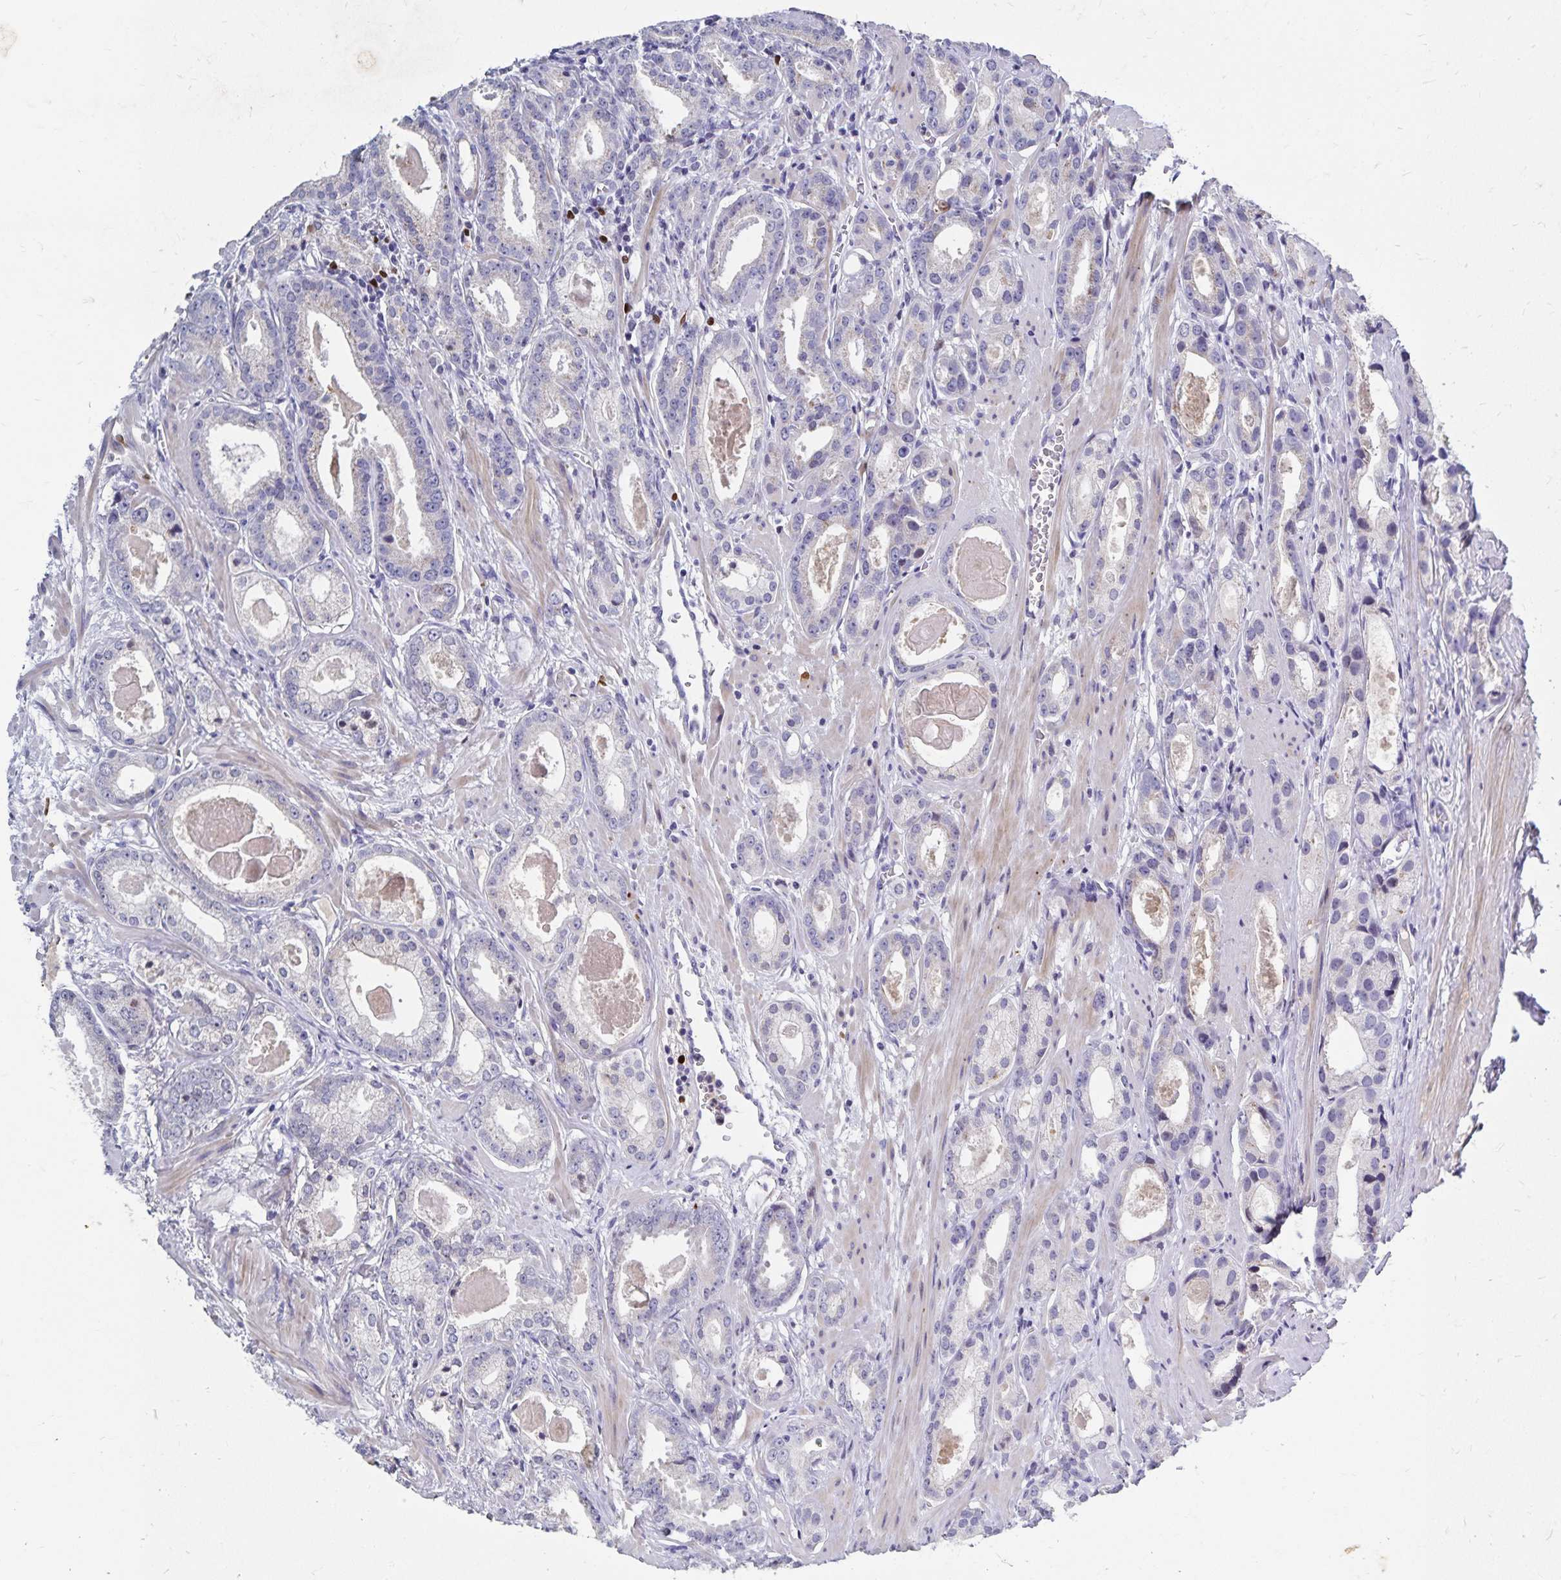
{"staining": {"intensity": "negative", "quantity": "none", "location": "none"}, "tissue": "prostate cancer", "cell_type": "Tumor cells", "image_type": "cancer", "snomed": [{"axis": "morphology", "description": "Adenocarcinoma, NOS"}, {"axis": "morphology", "description": "Adenocarcinoma, Low grade"}, {"axis": "topography", "description": "Prostate"}], "caption": "IHC of human prostate adenocarcinoma reveals no positivity in tumor cells. (DAB (3,3'-diaminobenzidine) immunohistochemistry (IHC), high magnification).", "gene": "PAX5", "patient": {"sex": "male", "age": 64}}